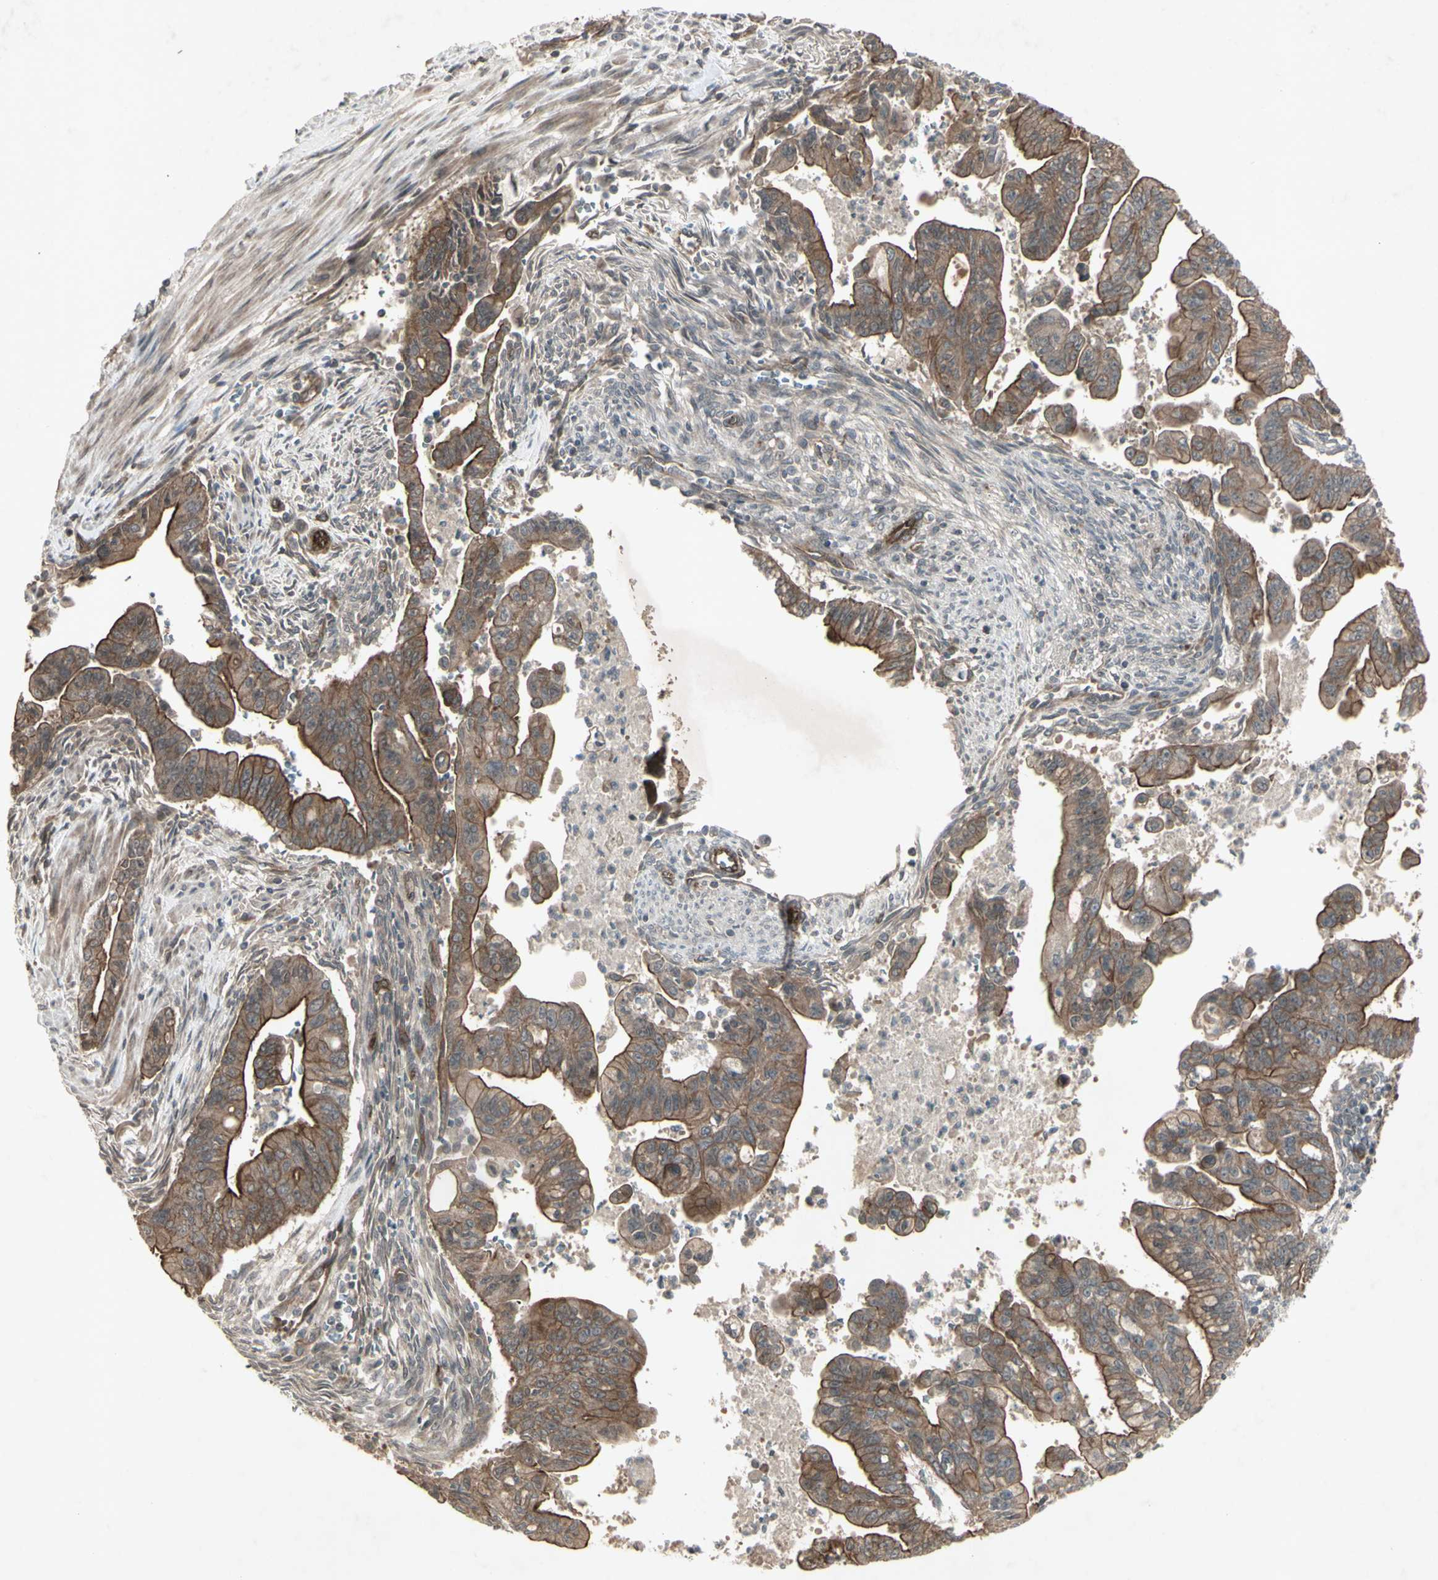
{"staining": {"intensity": "moderate", "quantity": ">75%", "location": "cytoplasmic/membranous"}, "tissue": "pancreatic cancer", "cell_type": "Tumor cells", "image_type": "cancer", "snomed": [{"axis": "morphology", "description": "Adenocarcinoma, NOS"}, {"axis": "topography", "description": "Pancreas"}], "caption": "Adenocarcinoma (pancreatic) was stained to show a protein in brown. There is medium levels of moderate cytoplasmic/membranous staining in about >75% of tumor cells. The protein of interest is stained brown, and the nuclei are stained in blue (DAB IHC with brightfield microscopy, high magnification).", "gene": "JAG1", "patient": {"sex": "male", "age": 70}}